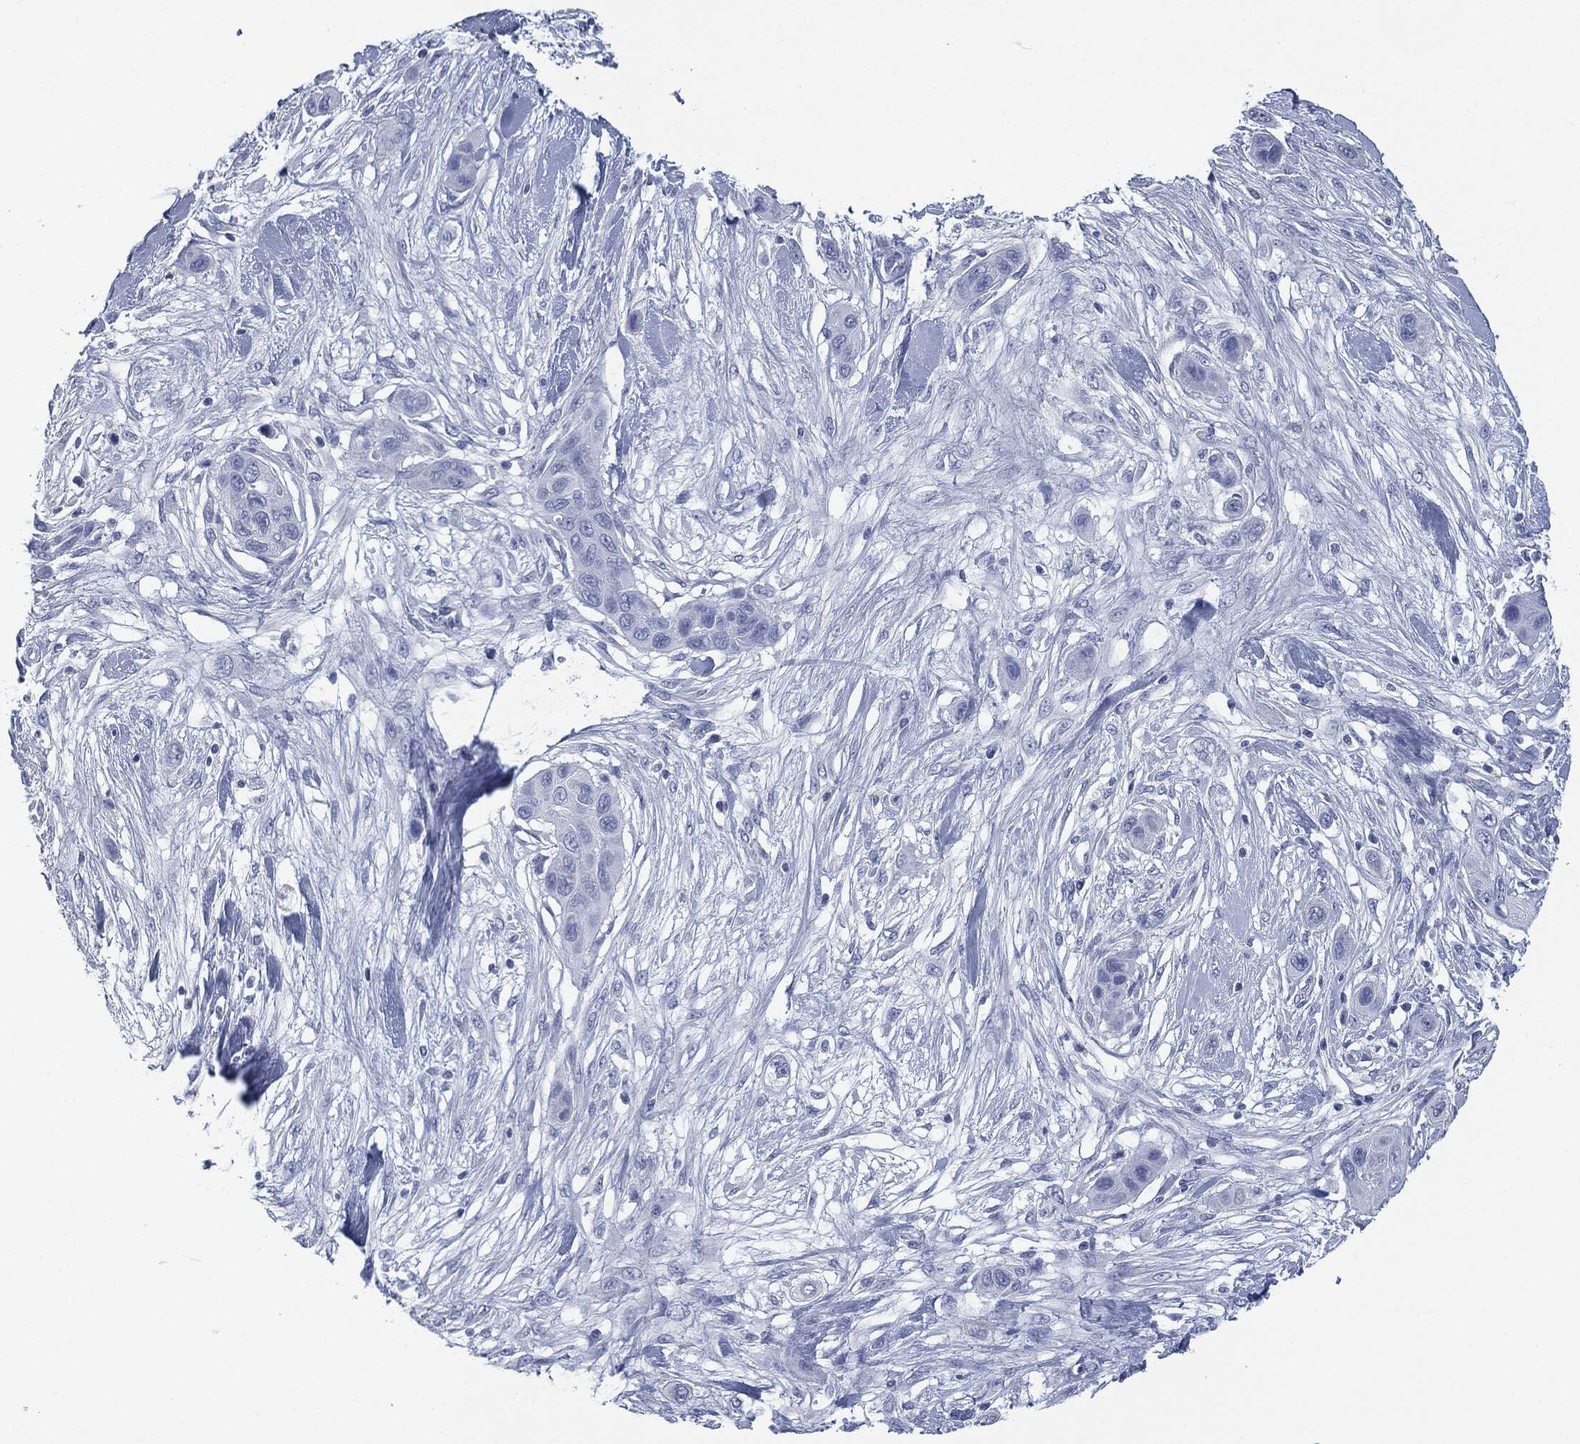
{"staining": {"intensity": "negative", "quantity": "none", "location": "none"}, "tissue": "skin cancer", "cell_type": "Tumor cells", "image_type": "cancer", "snomed": [{"axis": "morphology", "description": "Squamous cell carcinoma, NOS"}, {"axis": "topography", "description": "Skin"}], "caption": "This is a histopathology image of IHC staining of squamous cell carcinoma (skin), which shows no expression in tumor cells. (IHC, brightfield microscopy, high magnification).", "gene": "CEACAM8", "patient": {"sex": "male", "age": 79}}